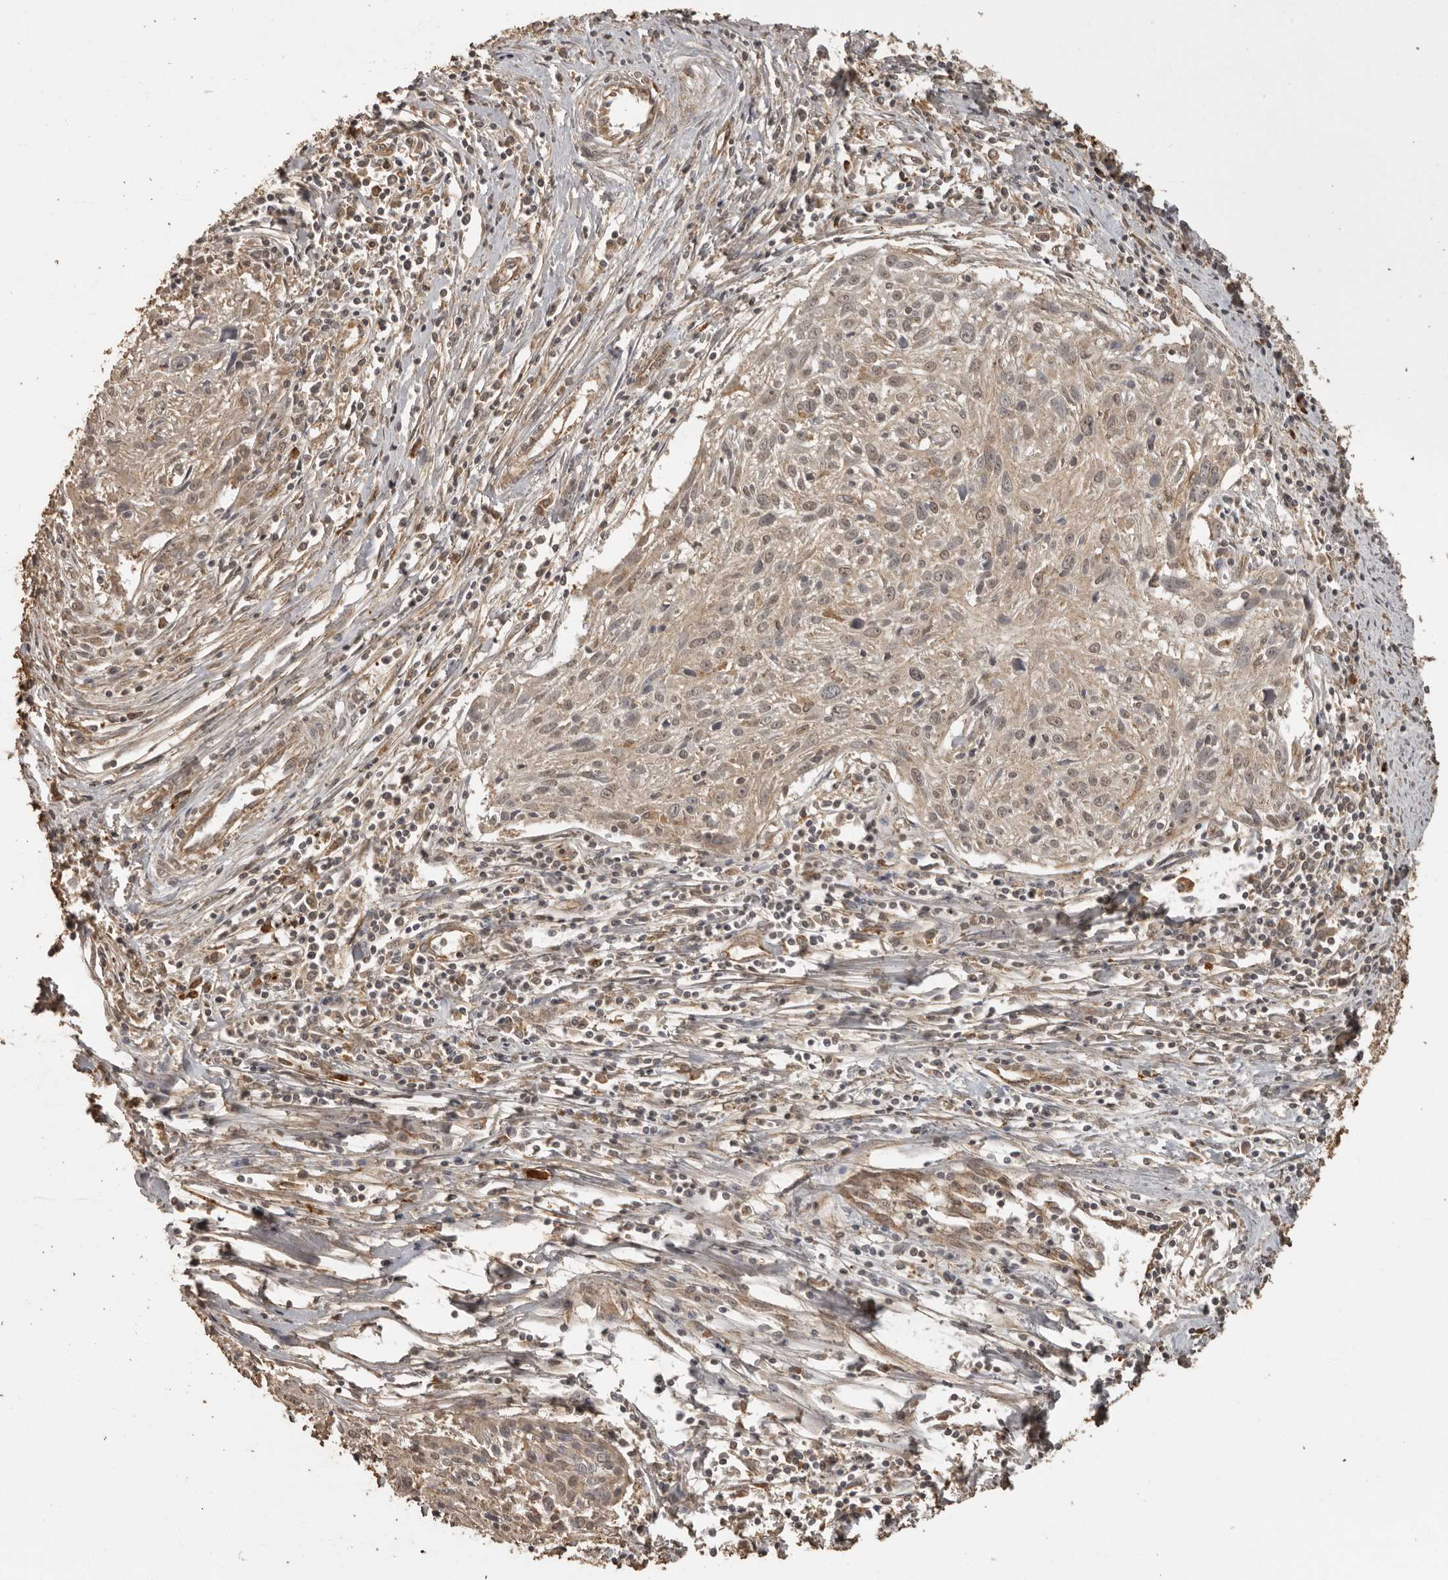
{"staining": {"intensity": "weak", "quantity": "25%-75%", "location": "cytoplasmic/membranous"}, "tissue": "cervical cancer", "cell_type": "Tumor cells", "image_type": "cancer", "snomed": [{"axis": "morphology", "description": "Squamous cell carcinoma, NOS"}, {"axis": "topography", "description": "Cervix"}], "caption": "The micrograph exhibits a brown stain indicating the presence of a protein in the cytoplasmic/membranous of tumor cells in cervical cancer. The staining is performed using DAB (3,3'-diaminobenzidine) brown chromogen to label protein expression. The nuclei are counter-stained blue using hematoxylin.", "gene": "CTF1", "patient": {"sex": "female", "age": 51}}